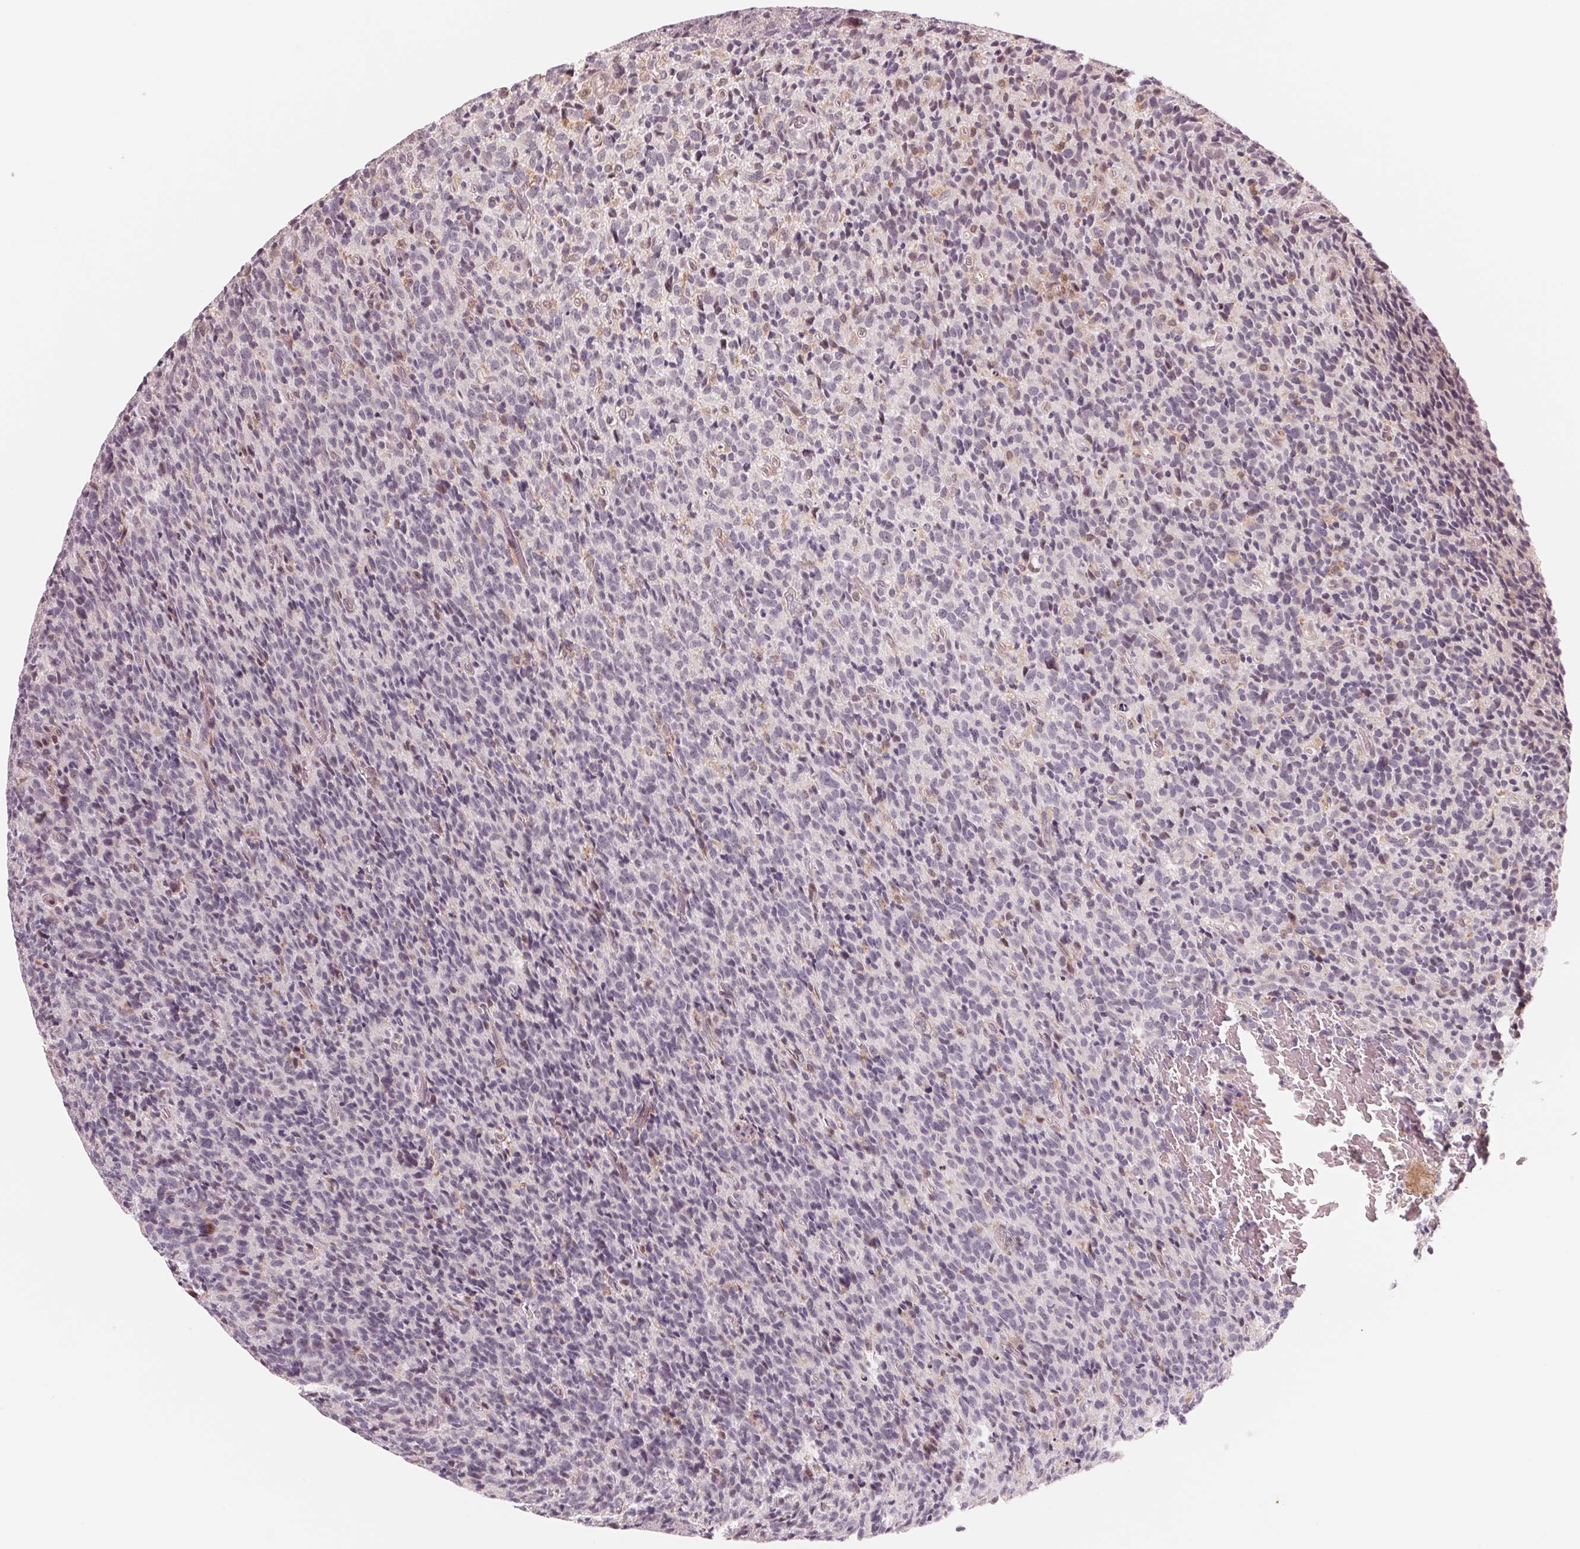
{"staining": {"intensity": "negative", "quantity": "none", "location": "none"}, "tissue": "glioma", "cell_type": "Tumor cells", "image_type": "cancer", "snomed": [{"axis": "morphology", "description": "Glioma, malignant, High grade"}, {"axis": "topography", "description": "Brain"}], "caption": "This is a image of IHC staining of glioma, which shows no staining in tumor cells.", "gene": "IL9R", "patient": {"sex": "male", "age": 76}}